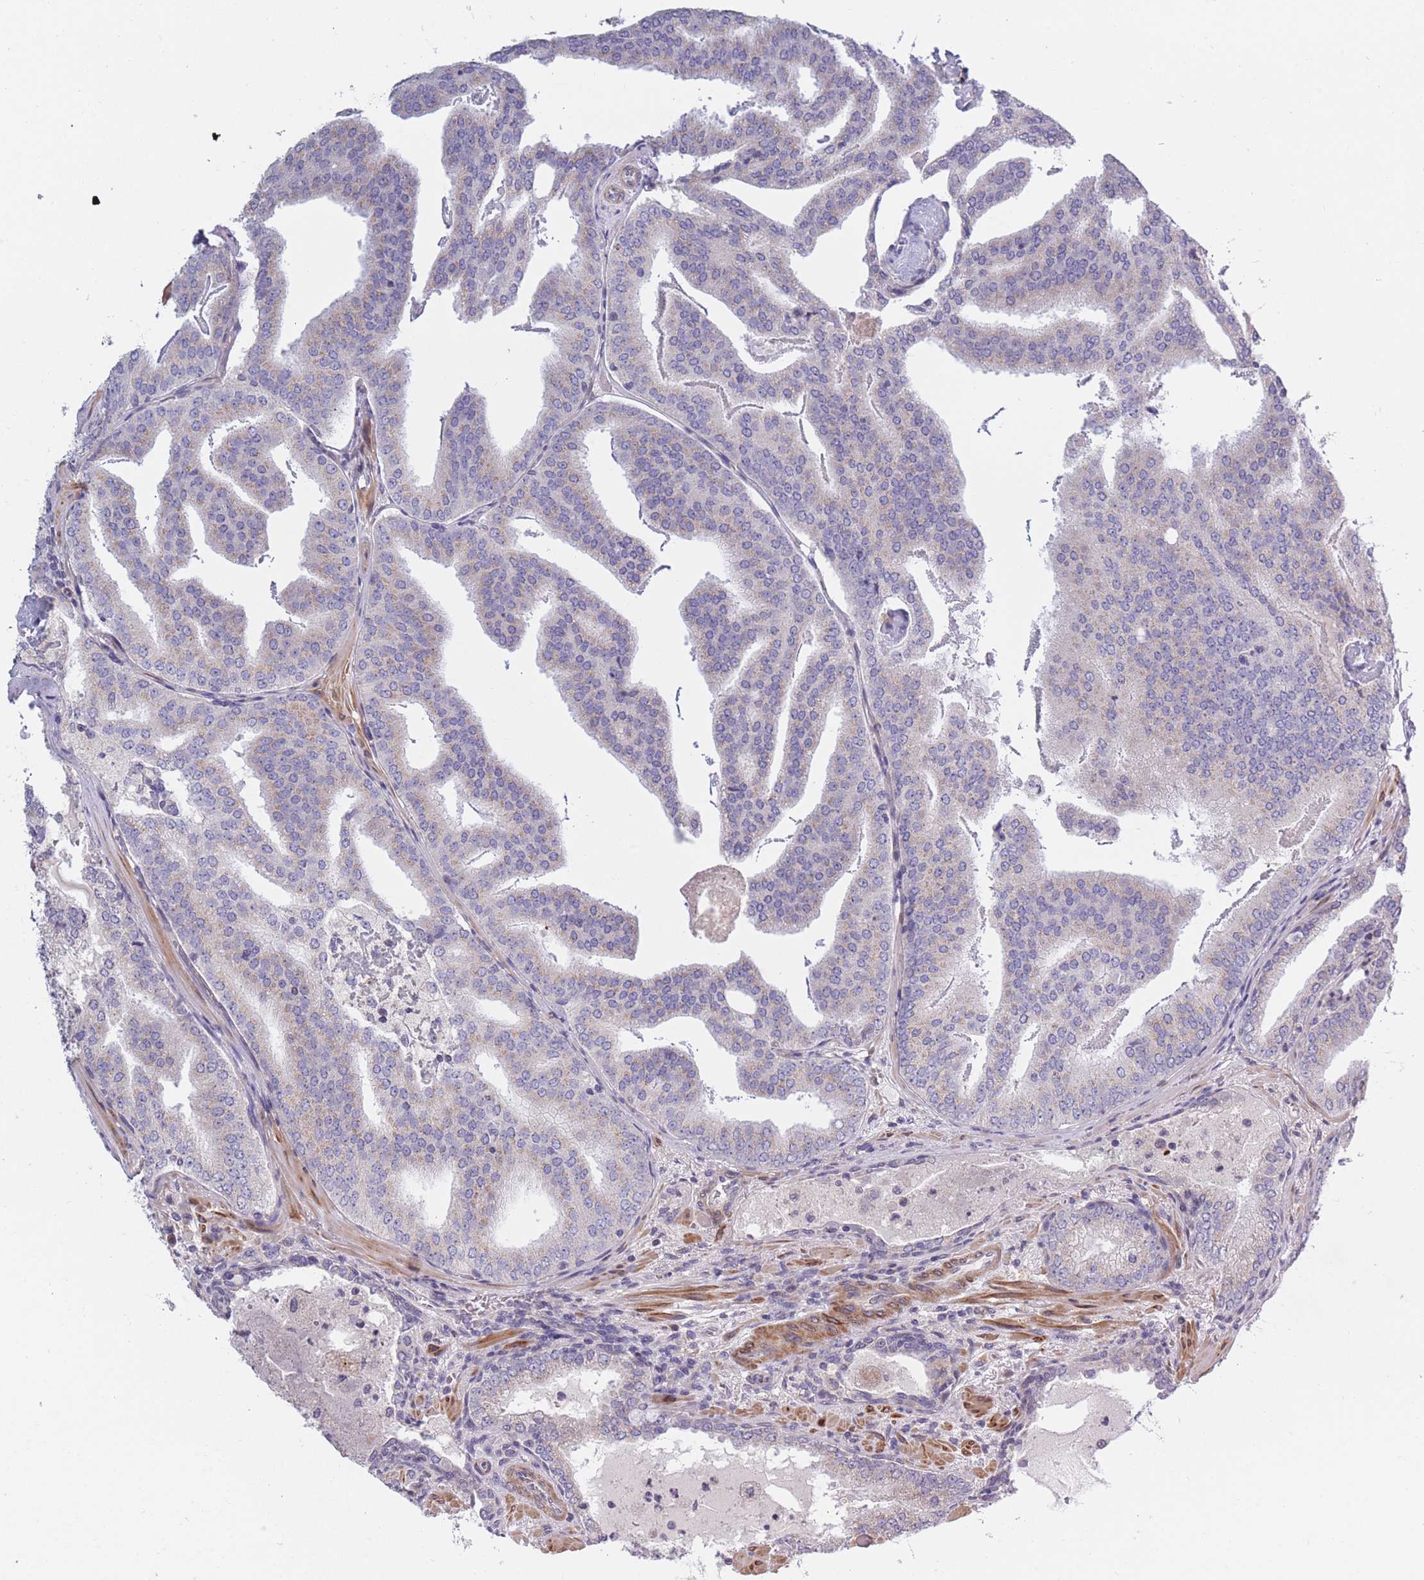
{"staining": {"intensity": "weak", "quantity": "<25%", "location": "cytoplasmic/membranous"}, "tissue": "prostate cancer", "cell_type": "Tumor cells", "image_type": "cancer", "snomed": [{"axis": "morphology", "description": "Adenocarcinoma, High grade"}, {"axis": "topography", "description": "Prostate"}], "caption": "Tumor cells show no significant protein expression in prostate adenocarcinoma (high-grade).", "gene": "CCNQ", "patient": {"sex": "male", "age": 68}}